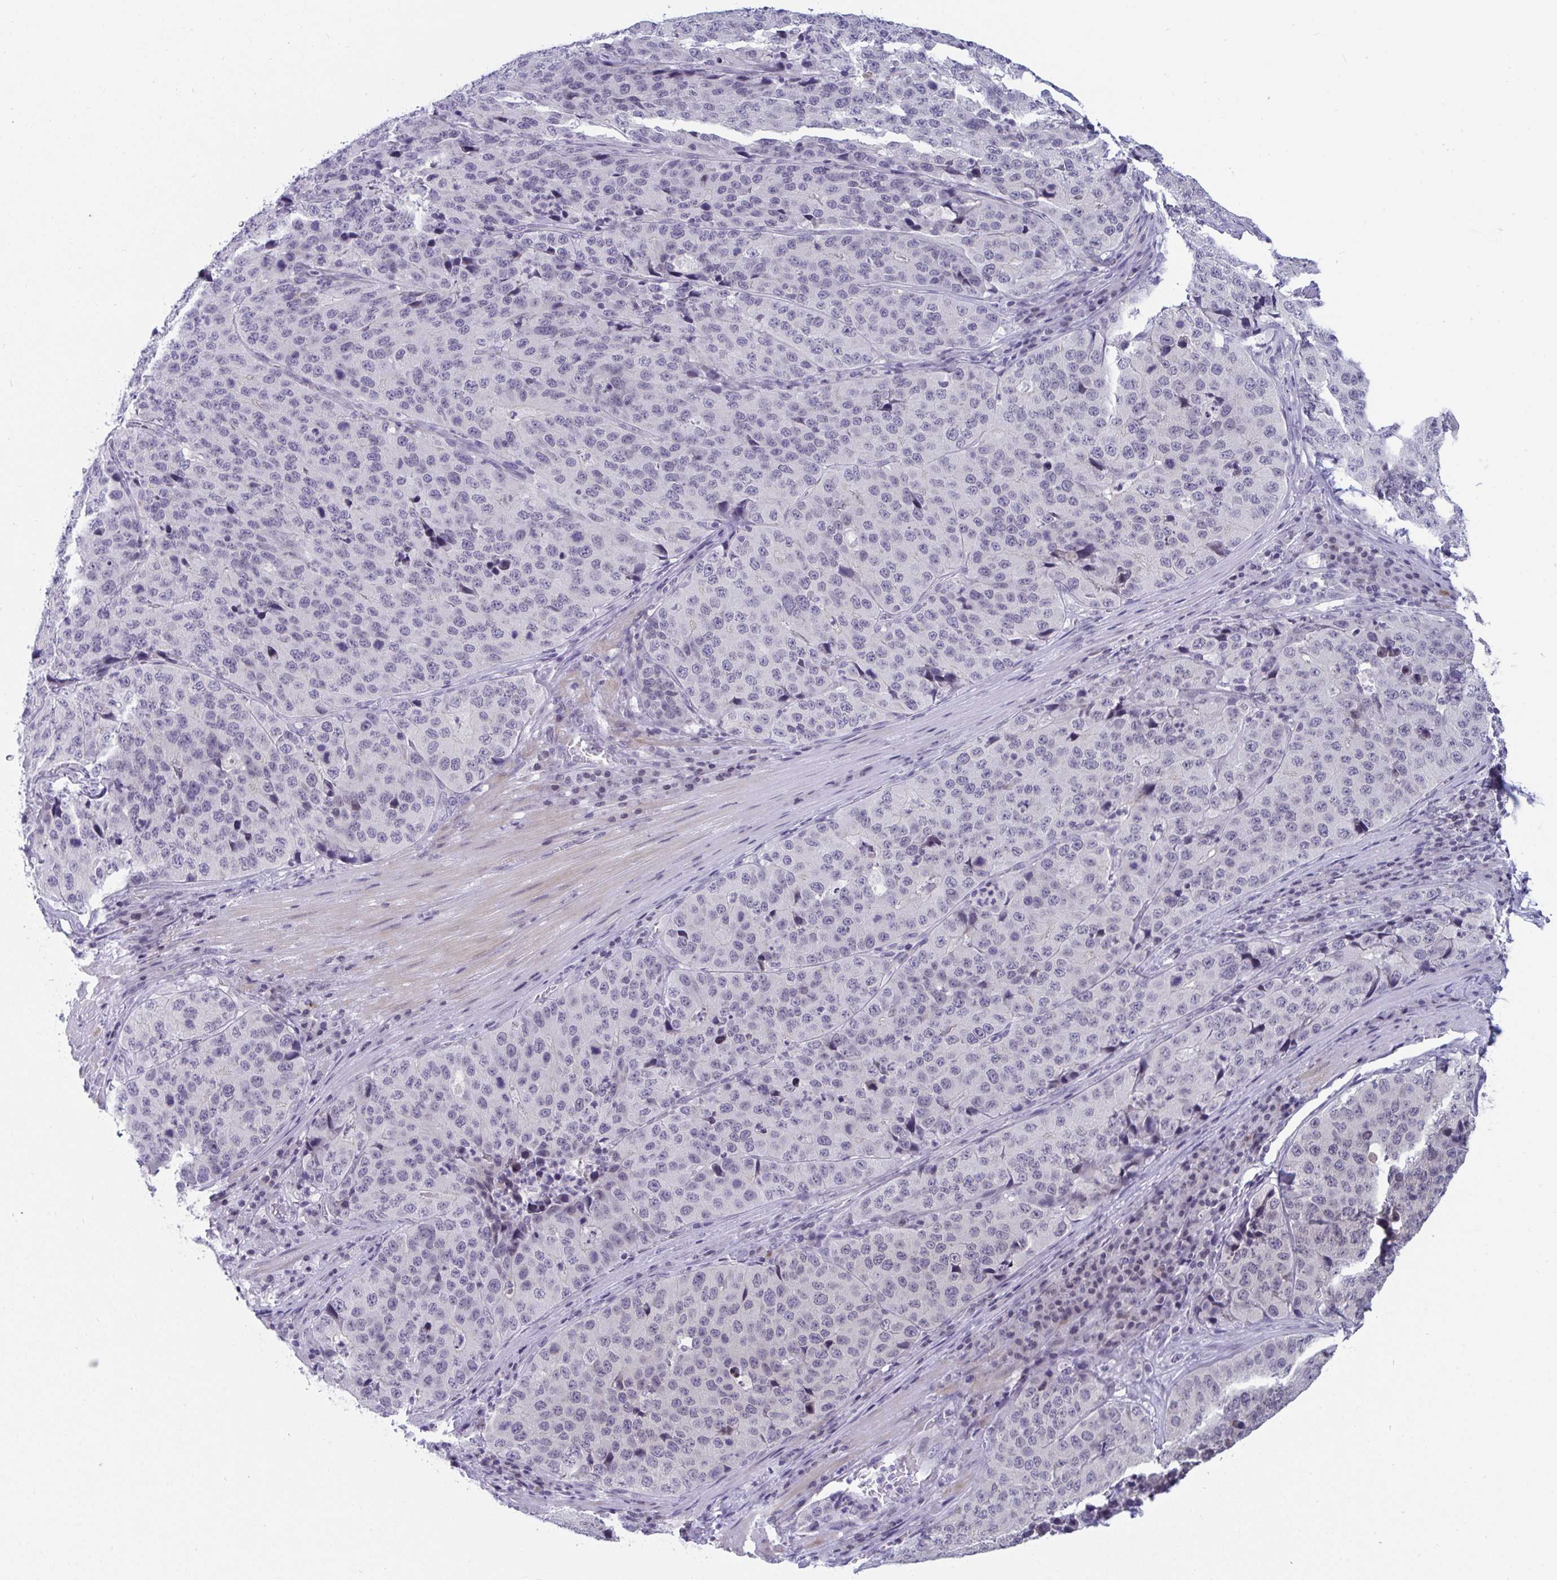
{"staining": {"intensity": "negative", "quantity": "none", "location": "none"}, "tissue": "stomach cancer", "cell_type": "Tumor cells", "image_type": "cancer", "snomed": [{"axis": "morphology", "description": "Adenocarcinoma, NOS"}, {"axis": "topography", "description": "Stomach"}], "caption": "This is a micrograph of immunohistochemistry (IHC) staining of stomach cancer, which shows no staining in tumor cells.", "gene": "BMAL2", "patient": {"sex": "male", "age": 71}}